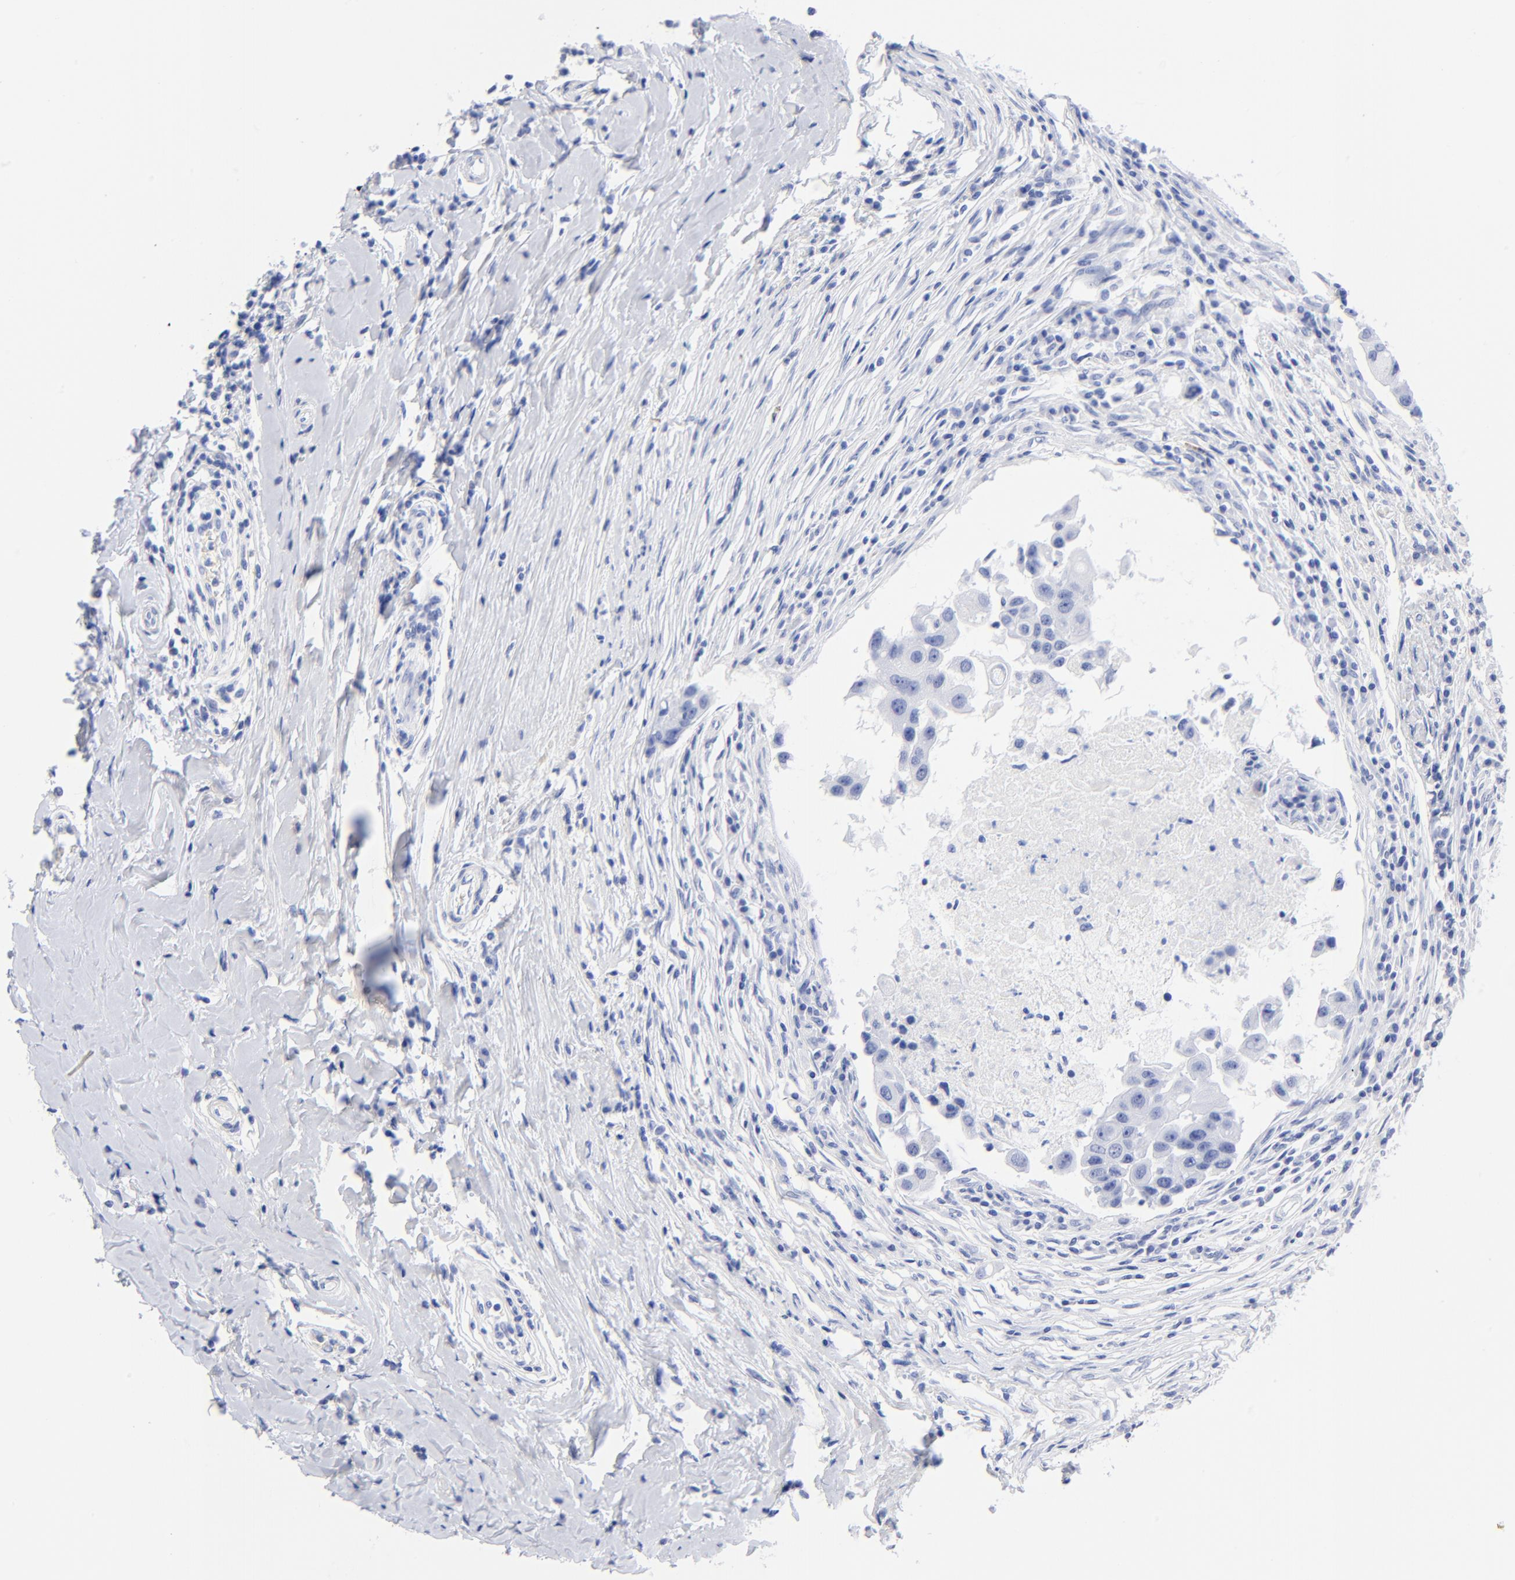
{"staining": {"intensity": "negative", "quantity": "none", "location": "none"}, "tissue": "breast cancer", "cell_type": "Tumor cells", "image_type": "cancer", "snomed": [{"axis": "morphology", "description": "Duct carcinoma"}, {"axis": "topography", "description": "Breast"}], "caption": "Tumor cells show no significant protein staining in infiltrating ductal carcinoma (breast). The staining is performed using DAB brown chromogen with nuclei counter-stained in using hematoxylin.", "gene": "ACY1", "patient": {"sex": "female", "age": 27}}